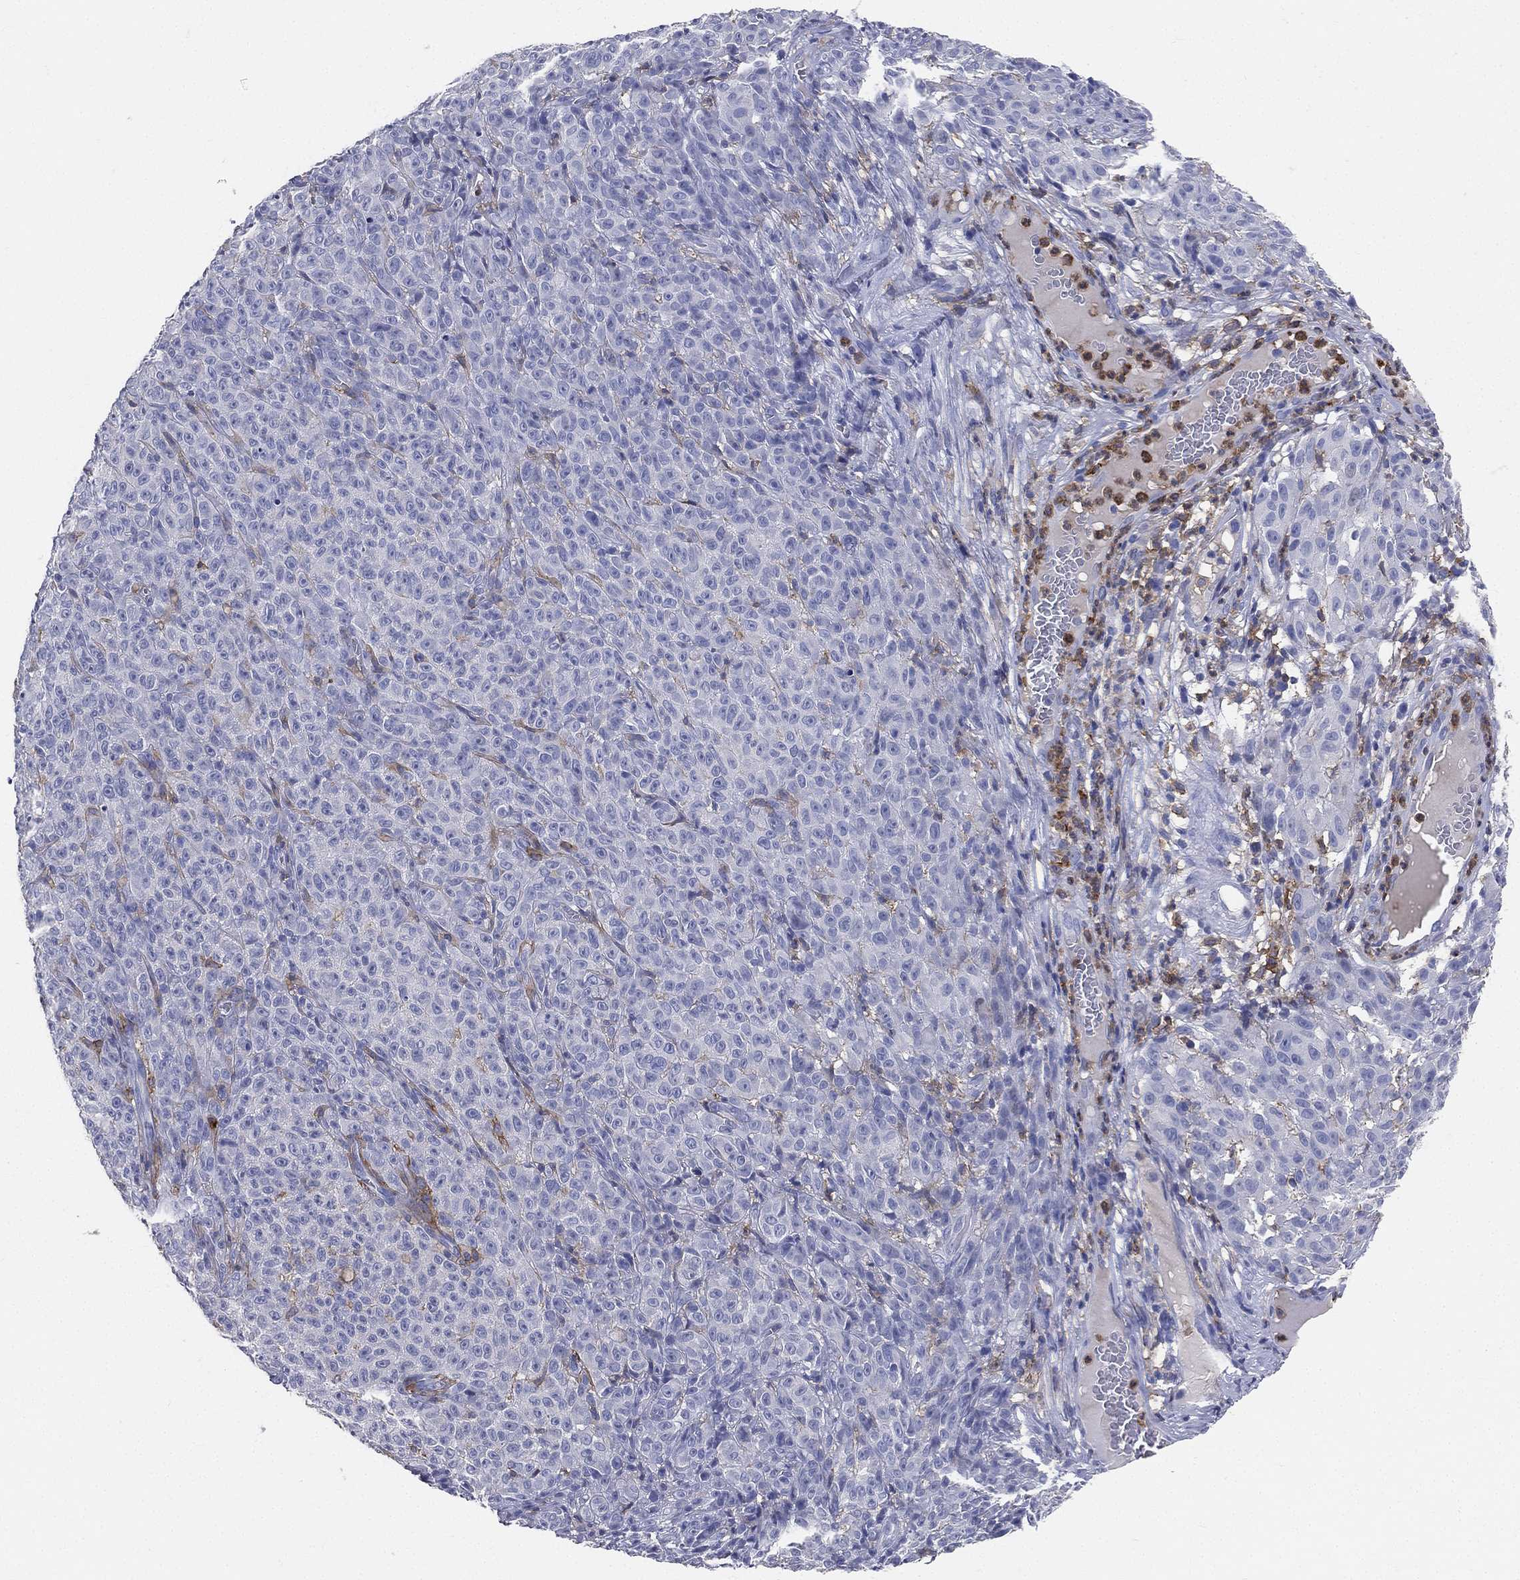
{"staining": {"intensity": "negative", "quantity": "none", "location": "none"}, "tissue": "melanoma", "cell_type": "Tumor cells", "image_type": "cancer", "snomed": [{"axis": "morphology", "description": "Malignant melanoma, NOS"}, {"axis": "topography", "description": "Skin"}], "caption": "An IHC micrograph of malignant melanoma is shown. There is no staining in tumor cells of malignant melanoma.", "gene": "CD33", "patient": {"sex": "female", "age": 82}}